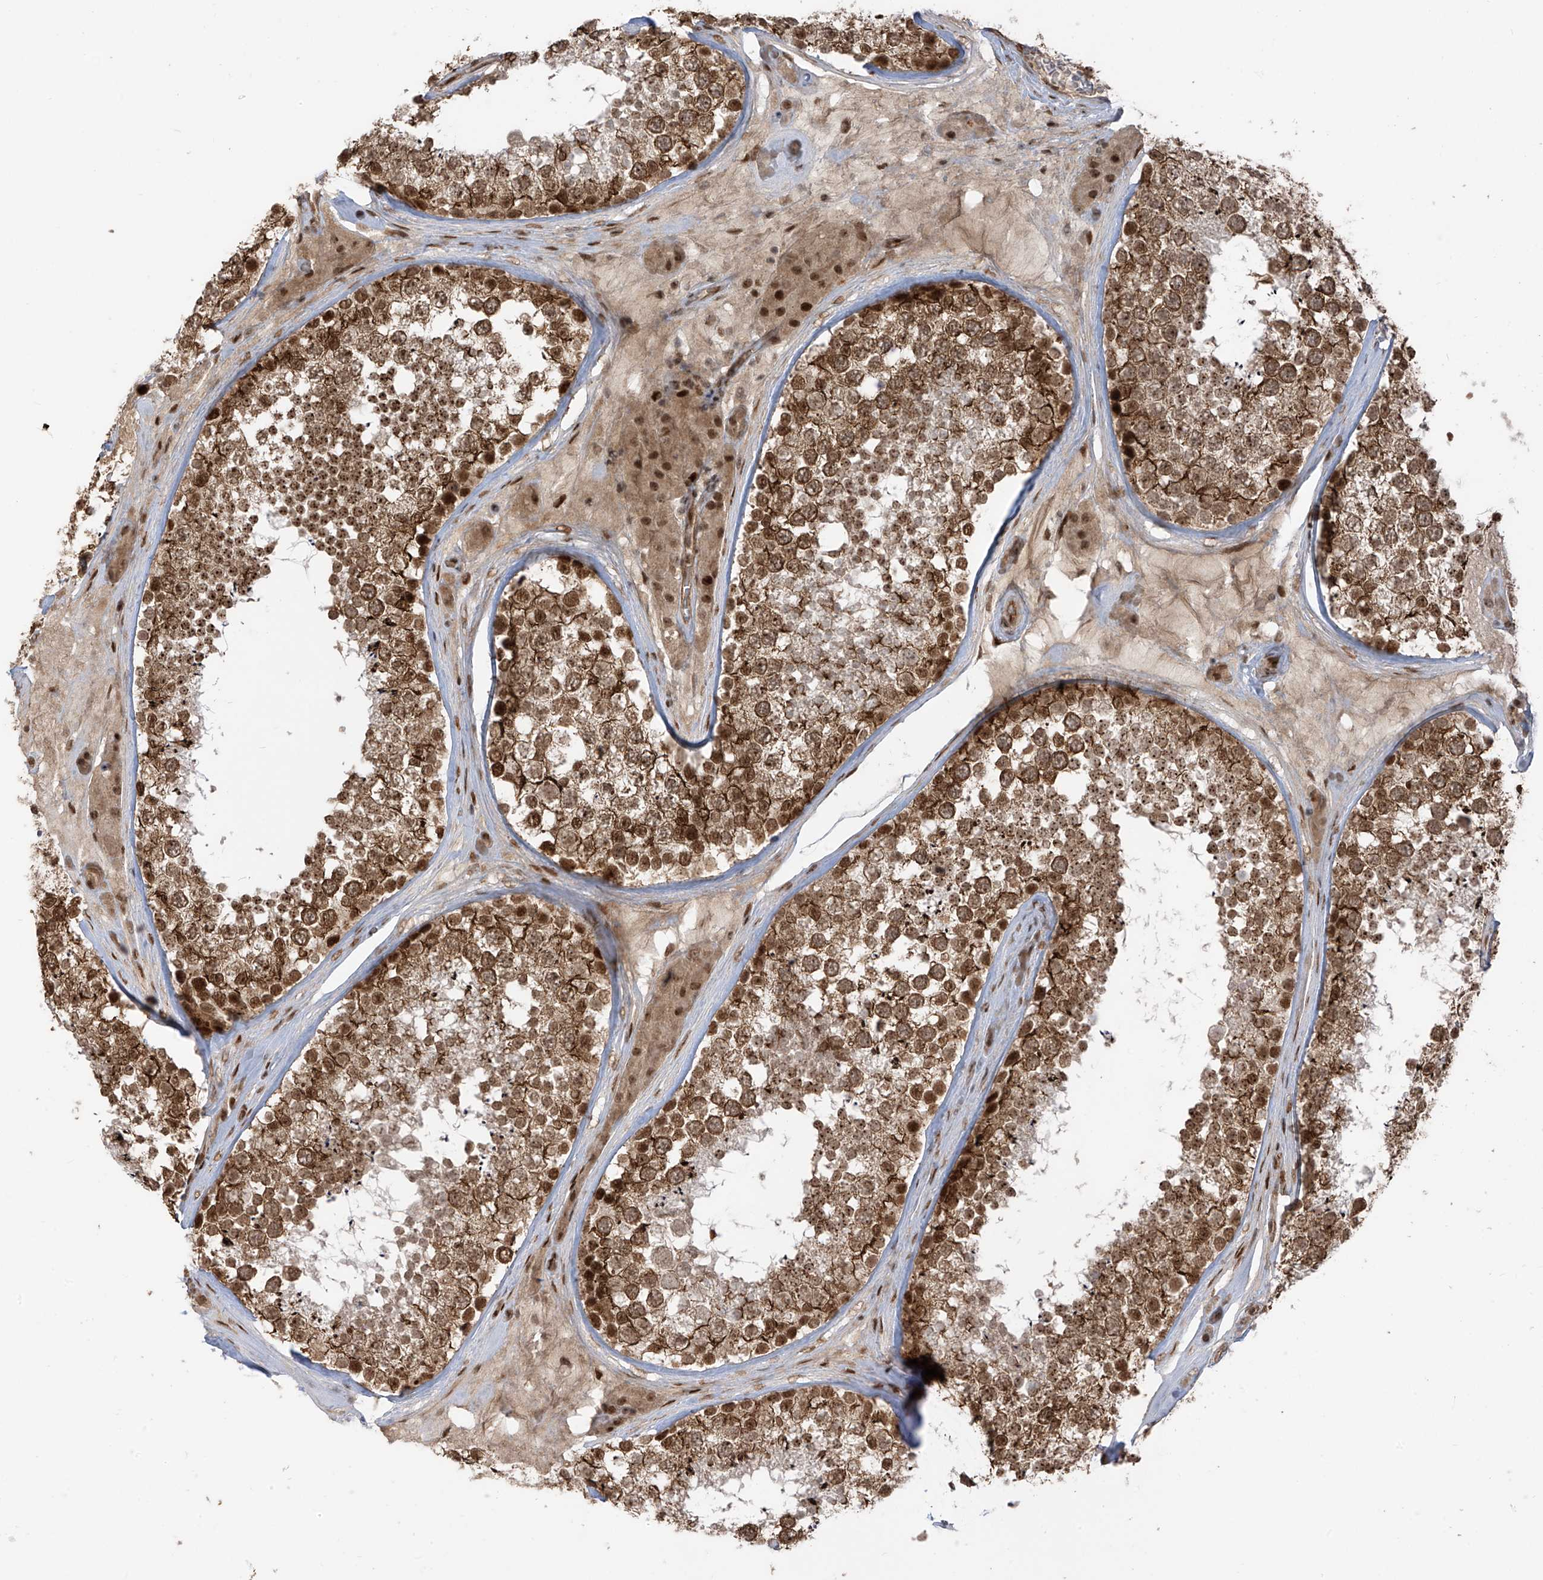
{"staining": {"intensity": "strong", "quantity": ">75%", "location": "cytoplasmic/membranous,nuclear"}, "tissue": "testis", "cell_type": "Cells in seminiferous ducts", "image_type": "normal", "snomed": [{"axis": "morphology", "description": "Normal tissue, NOS"}, {"axis": "topography", "description": "Testis"}], "caption": "Immunohistochemistry (IHC) photomicrograph of unremarkable testis stained for a protein (brown), which reveals high levels of strong cytoplasmic/membranous,nuclear staining in about >75% of cells in seminiferous ducts.", "gene": "ARHGEF3", "patient": {"sex": "male", "age": 46}}